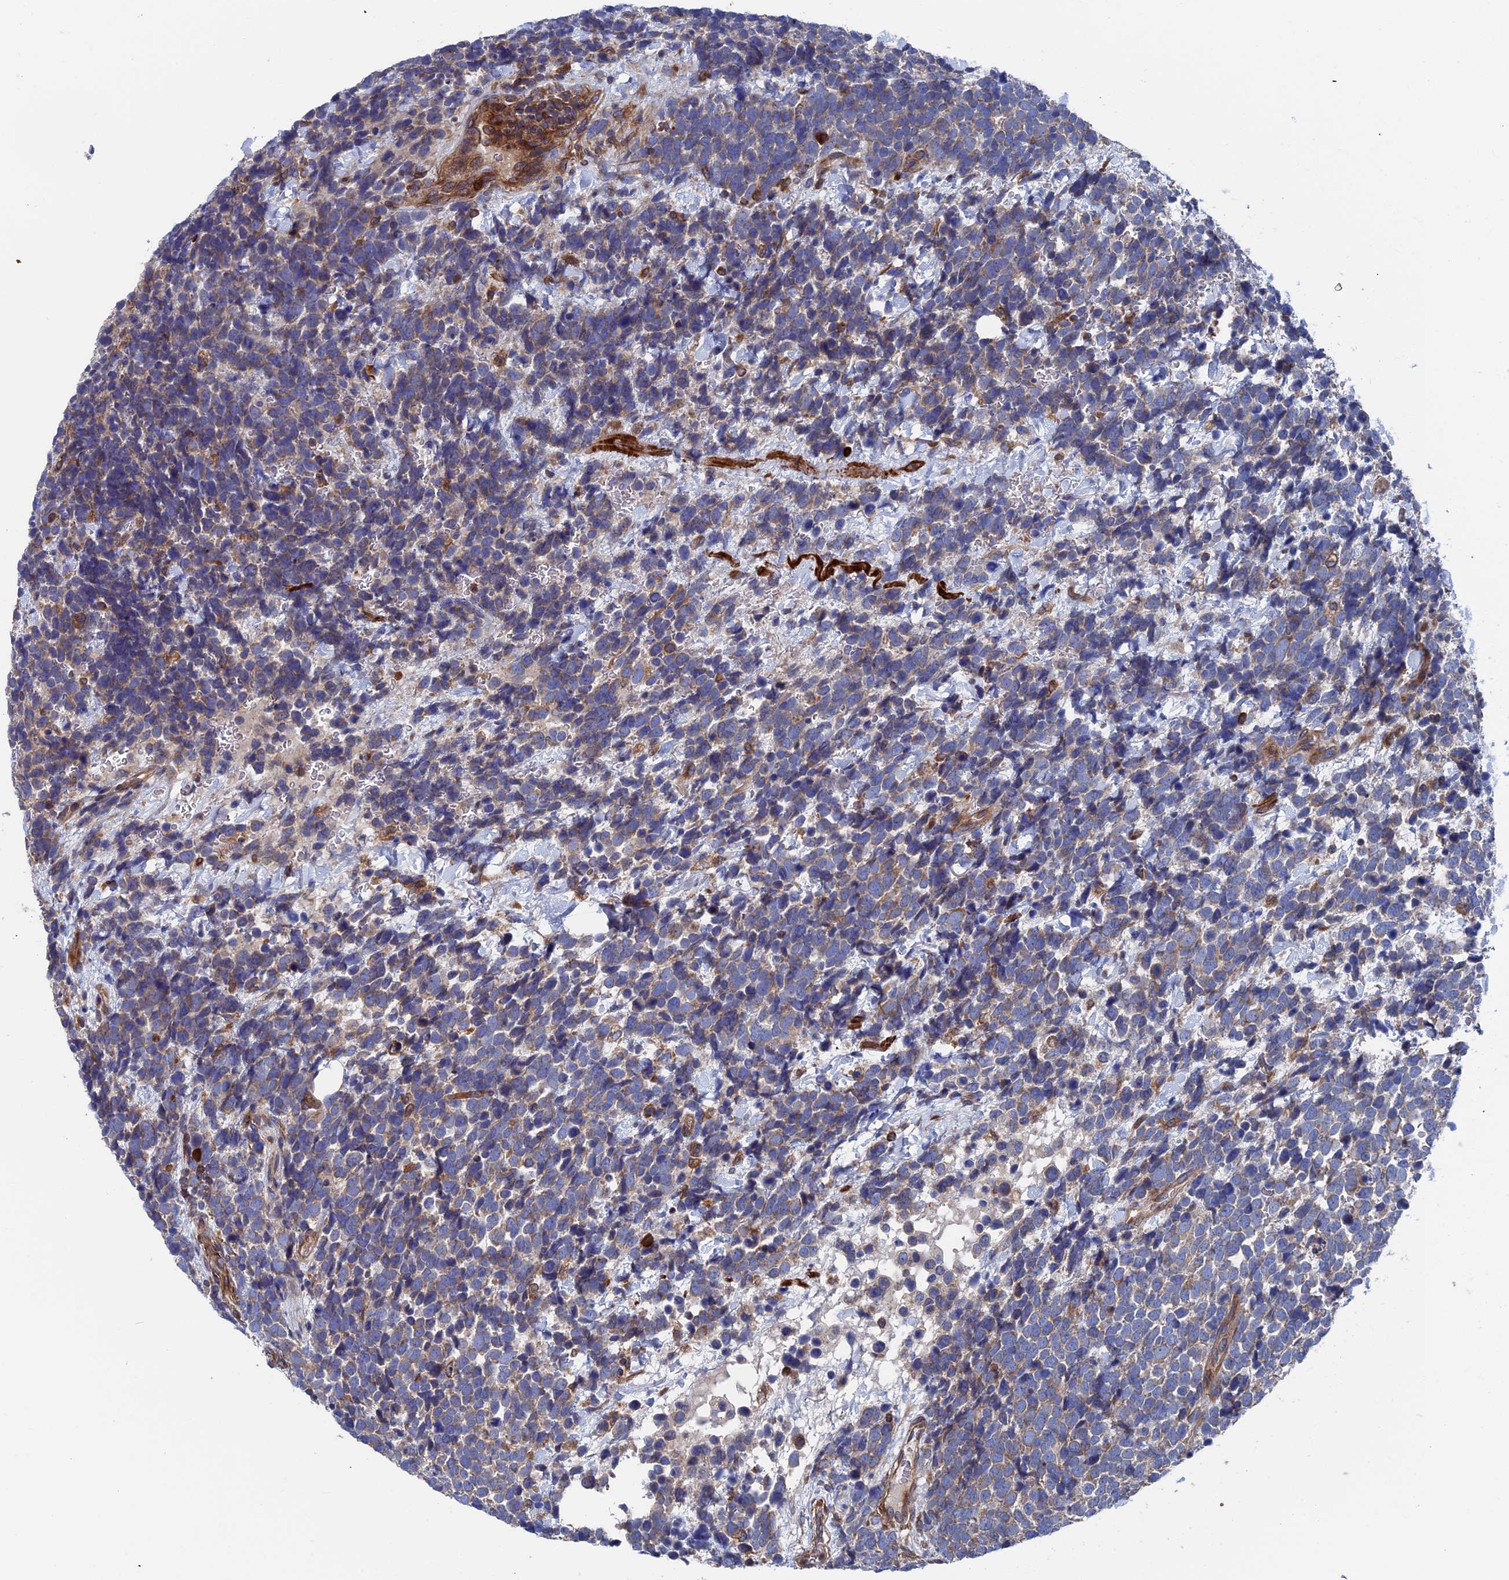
{"staining": {"intensity": "weak", "quantity": "25%-75%", "location": "cytoplasmic/membranous"}, "tissue": "urothelial cancer", "cell_type": "Tumor cells", "image_type": "cancer", "snomed": [{"axis": "morphology", "description": "Urothelial carcinoma, High grade"}, {"axis": "topography", "description": "Urinary bladder"}], "caption": "Protein analysis of high-grade urothelial carcinoma tissue demonstrates weak cytoplasmic/membranous expression in approximately 25%-75% of tumor cells.", "gene": "DNAJC3", "patient": {"sex": "female", "age": 82}}